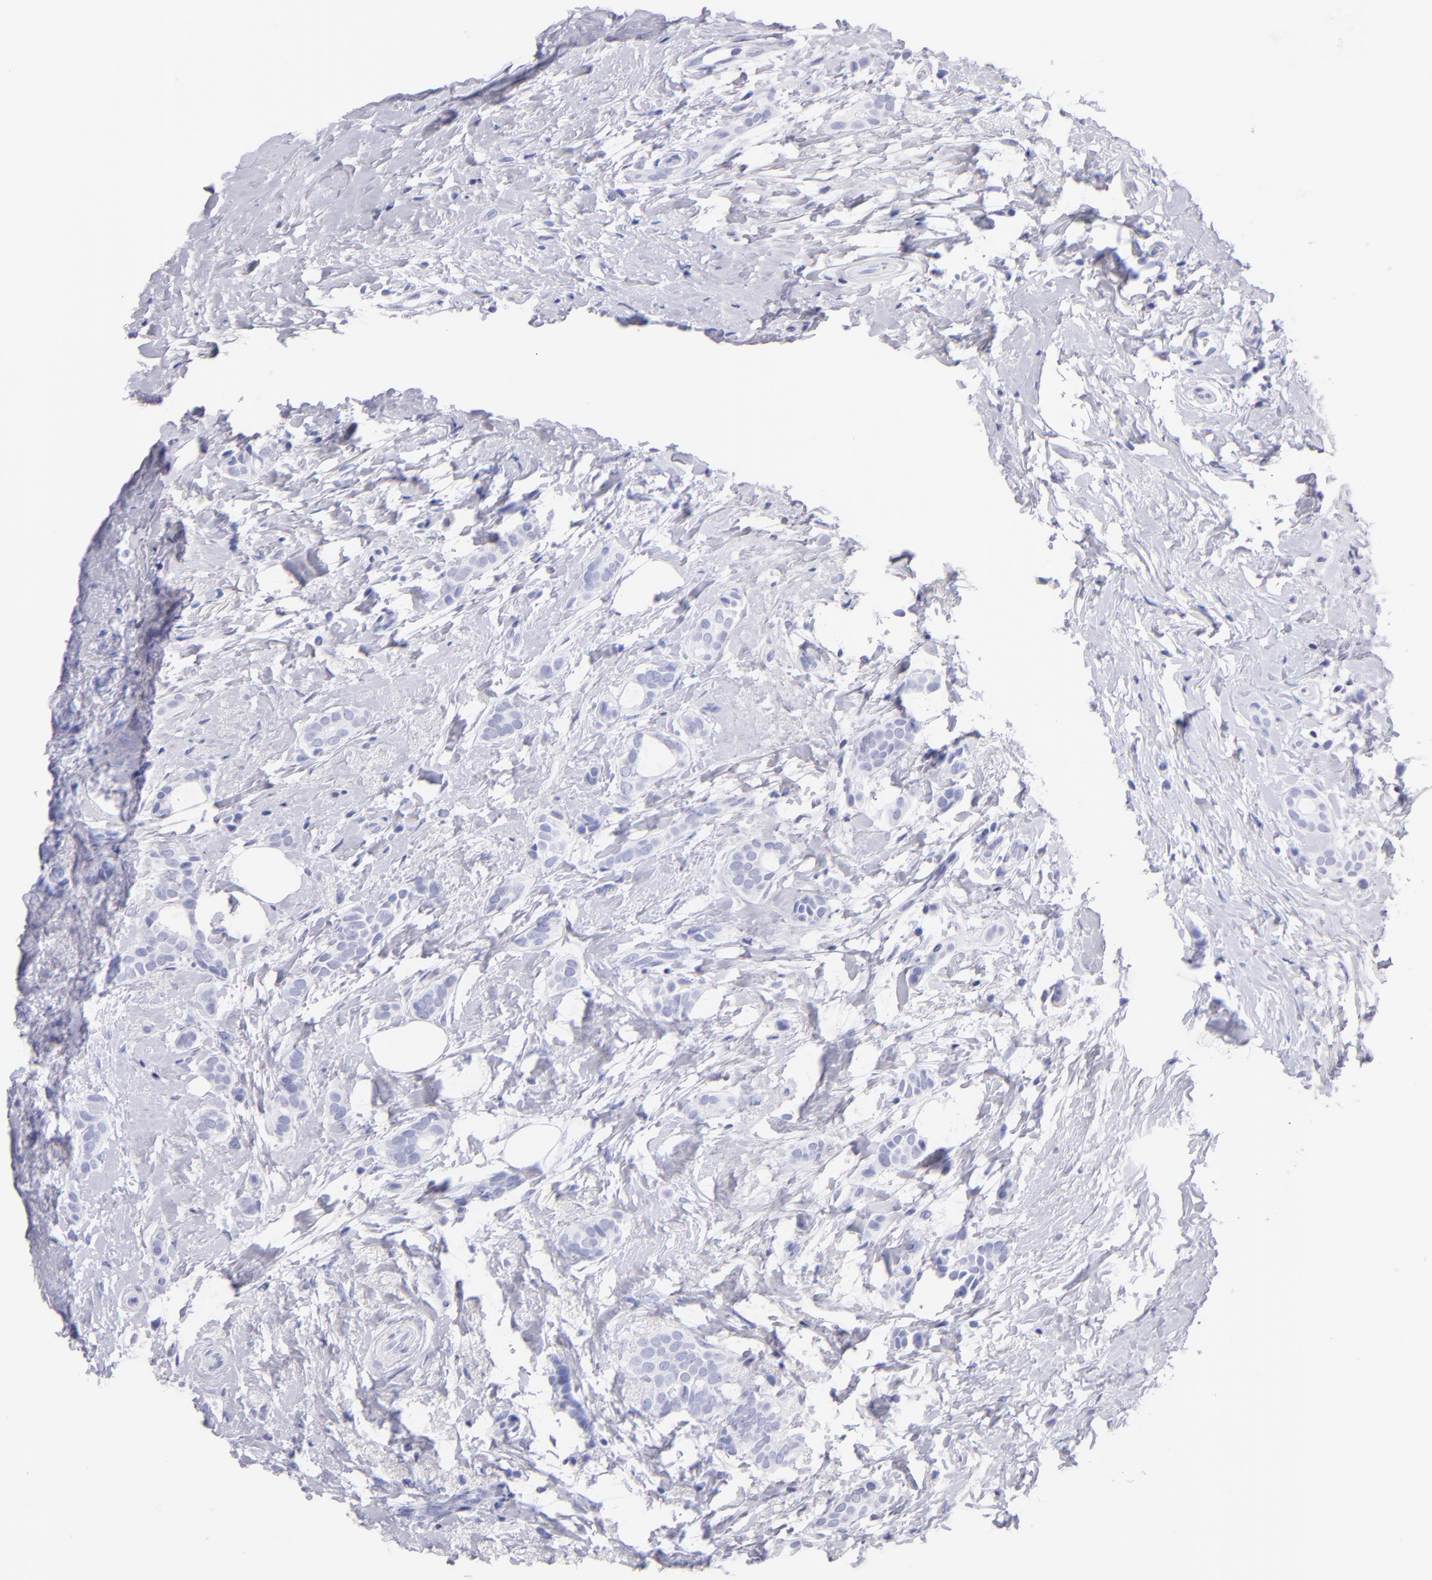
{"staining": {"intensity": "negative", "quantity": "none", "location": "none"}, "tissue": "breast cancer", "cell_type": "Tumor cells", "image_type": "cancer", "snomed": [{"axis": "morphology", "description": "Duct carcinoma"}, {"axis": "topography", "description": "Breast"}], "caption": "Micrograph shows no significant protein expression in tumor cells of breast infiltrating ductal carcinoma.", "gene": "CNP", "patient": {"sex": "female", "age": 54}}